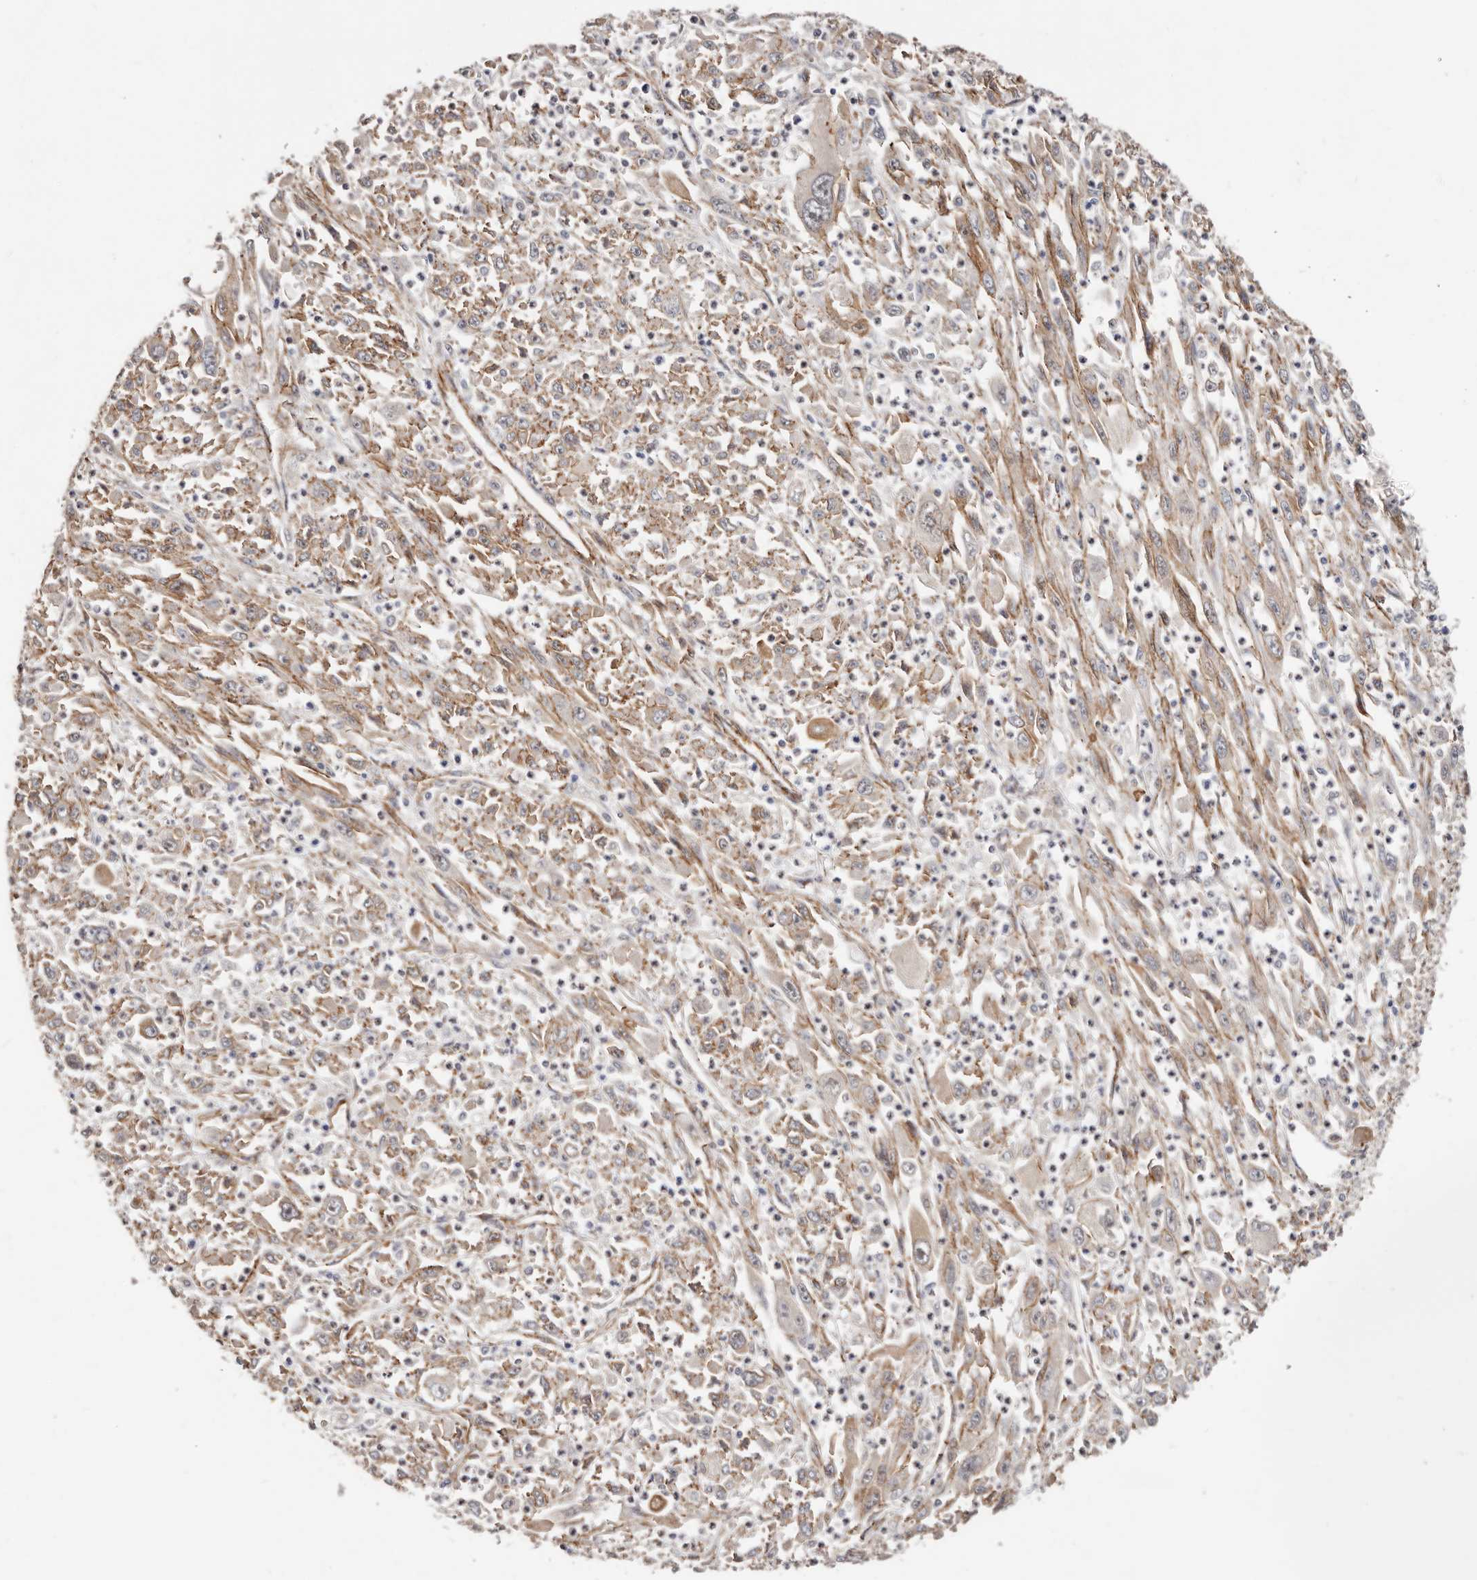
{"staining": {"intensity": "negative", "quantity": "none", "location": "none"}, "tissue": "melanoma", "cell_type": "Tumor cells", "image_type": "cancer", "snomed": [{"axis": "morphology", "description": "Malignant melanoma, Metastatic site"}, {"axis": "topography", "description": "Skin"}], "caption": "IHC photomicrograph of neoplastic tissue: human malignant melanoma (metastatic site) stained with DAB displays no significant protein expression in tumor cells.", "gene": "CTNNB1", "patient": {"sex": "female", "age": 56}}